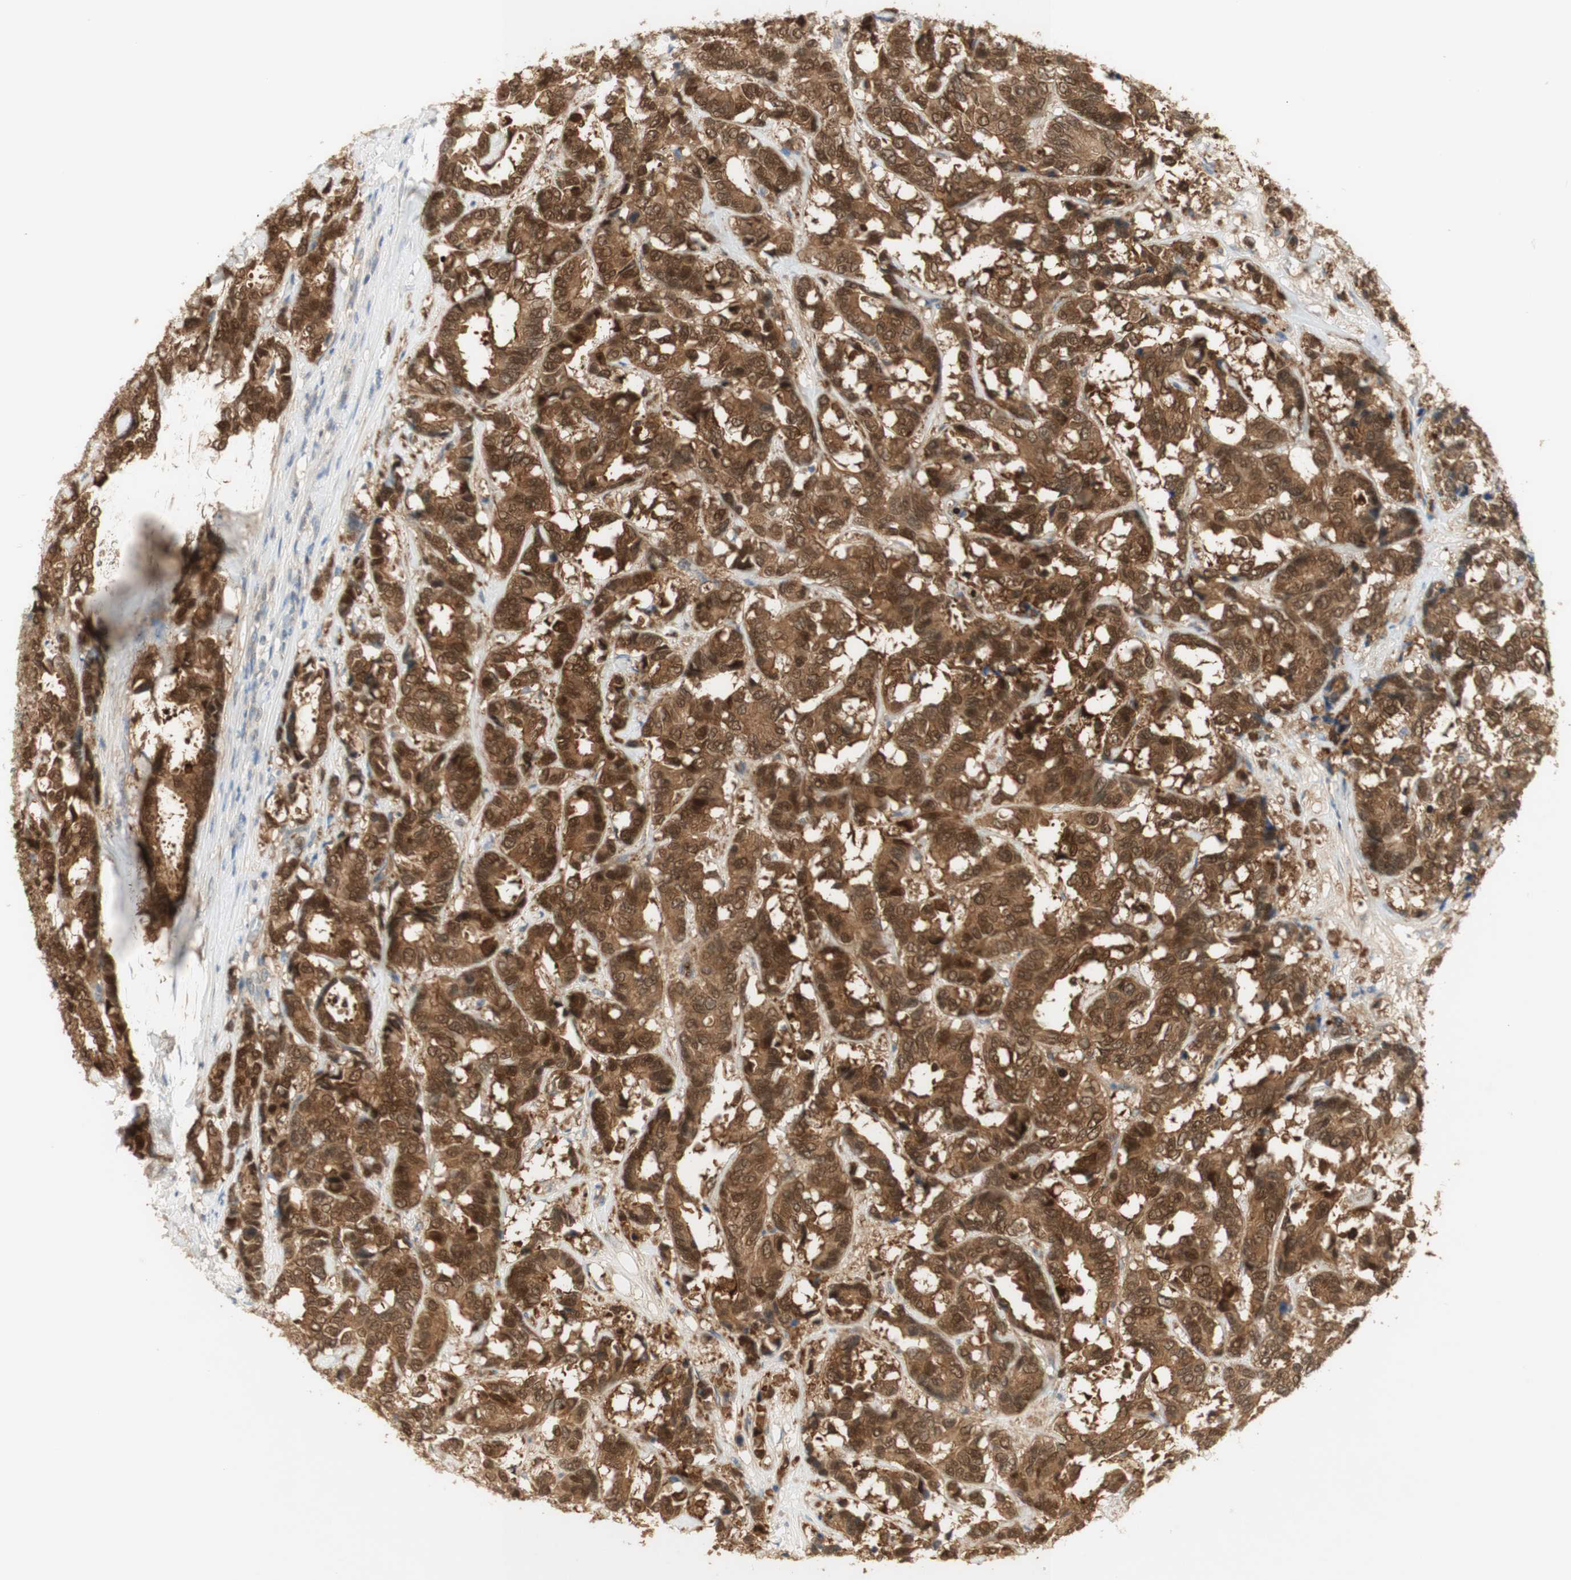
{"staining": {"intensity": "strong", "quantity": ">75%", "location": "cytoplasmic/membranous,nuclear"}, "tissue": "breast cancer", "cell_type": "Tumor cells", "image_type": "cancer", "snomed": [{"axis": "morphology", "description": "Duct carcinoma"}, {"axis": "topography", "description": "Breast"}], "caption": "IHC micrograph of neoplastic tissue: intraductal carcinoma (breast) stained using immunohistochemistry shows high levels of strong protein expression localized specifically in the cytoplasmic/membranous and nuclear of tumor cells, appearing as a cytoplasmic/membranous and nuclear brown color.", "gene": "SELENBP1", "patient": {"sex": "female", "age": 87}}